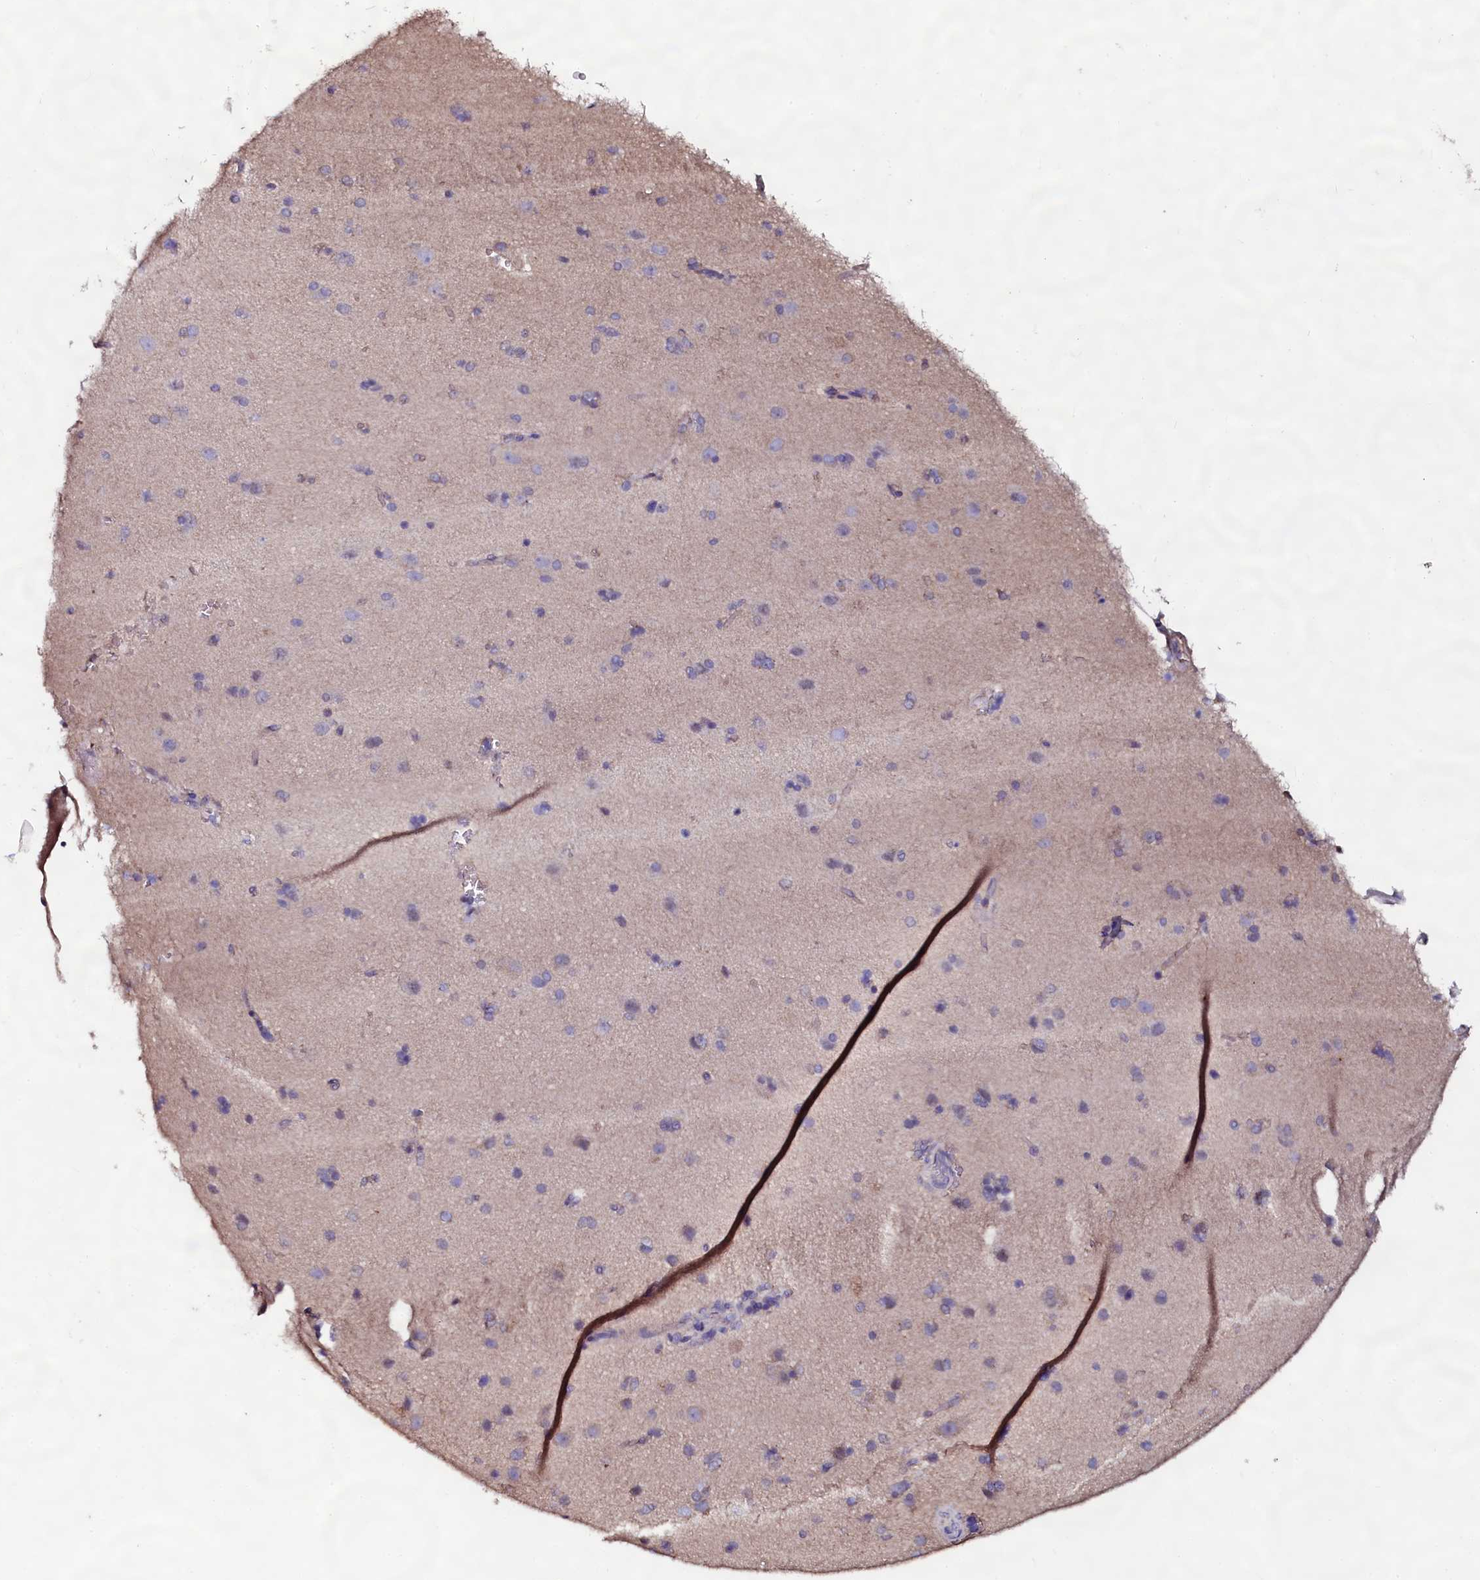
{"staining": {"intensity": "moderate", "quantity": "<25%", "location": "cytoplasmic/membranous"}, "tissue": "cerebral cortex", "cell_type": "Endothelial cells", "image_type": "normal", "snomed": [{"axis": "morphology", "description": "Normal tissue, NOS"}, {"axis": "topography", "description": "Cerebral cortex"}], "caption": "Protein staining of benign cerebral cortex reveals moderate cytoplasmic/membranous positivity in approximately <25% of endothelial cells. Using DAB (brown) and hematoxylin (blue) stains, captured at high magnification using brightfield microscopy.", "gene": "USPL1", "patient": {"sex": "male", "age": 62}}